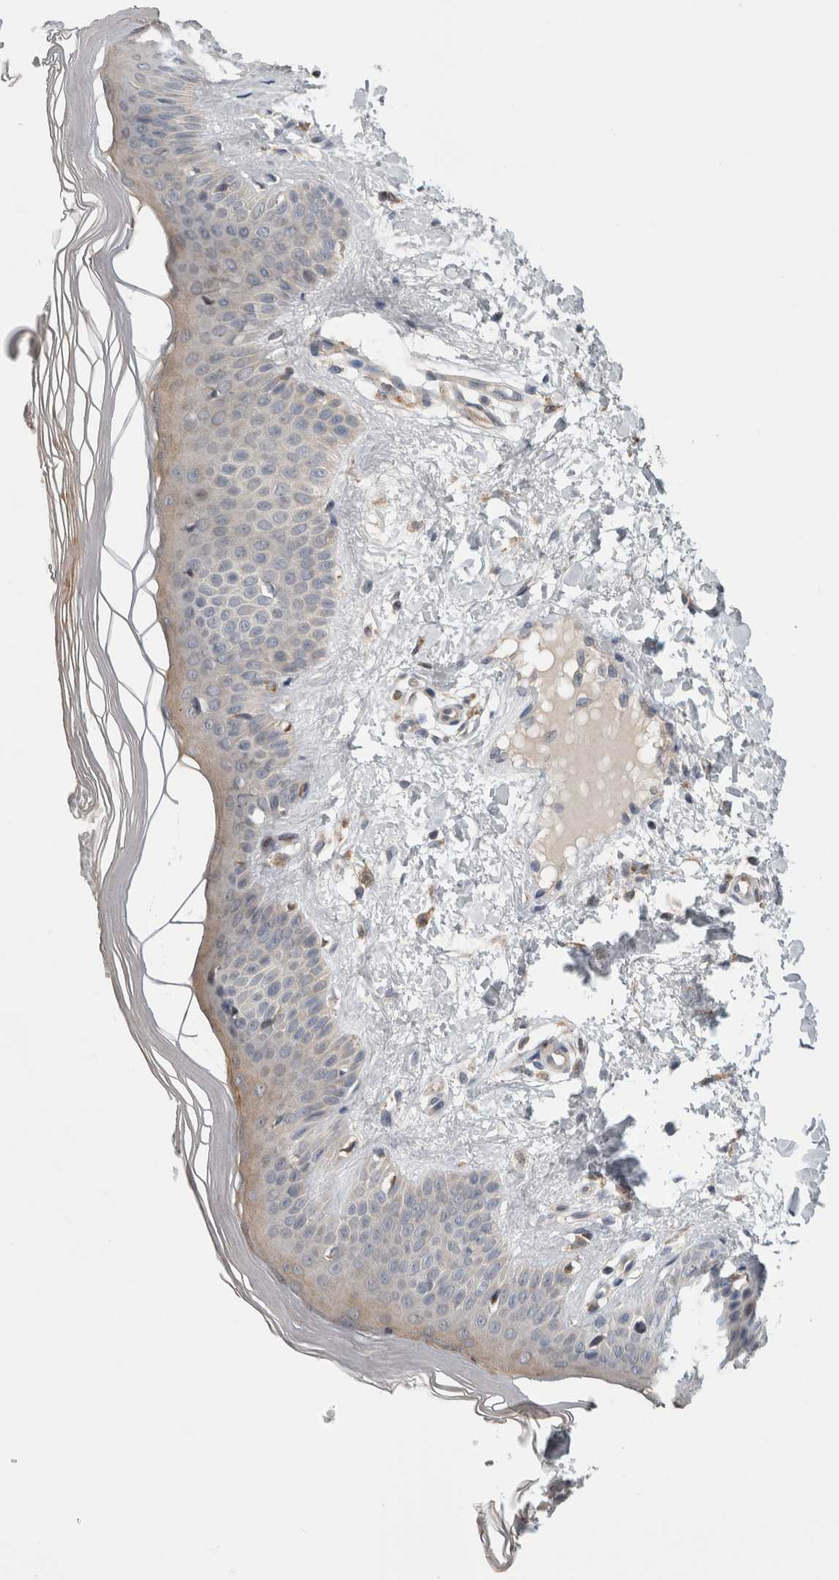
{"staining": {"intensity": "negative", "quantity": "none", "location": "none"}, "tissue": "skin", "cell_type": "Fibroblasts", "image_type": "normal", "snomed": [{"axis": "morphology", "description": "Normal tissue, NOS"}, {"axis": "morphology", "description": "Malignant melanoma, Metastatic site"}, {"axis": "topography", "description": "Skin"}], "caption": "Fibroblasts show no significant protein positivity in benign skin. Nuclei are stained in blue.", "gene": "ADGRL3", "patient": {"sex": "male", "age": 41}}